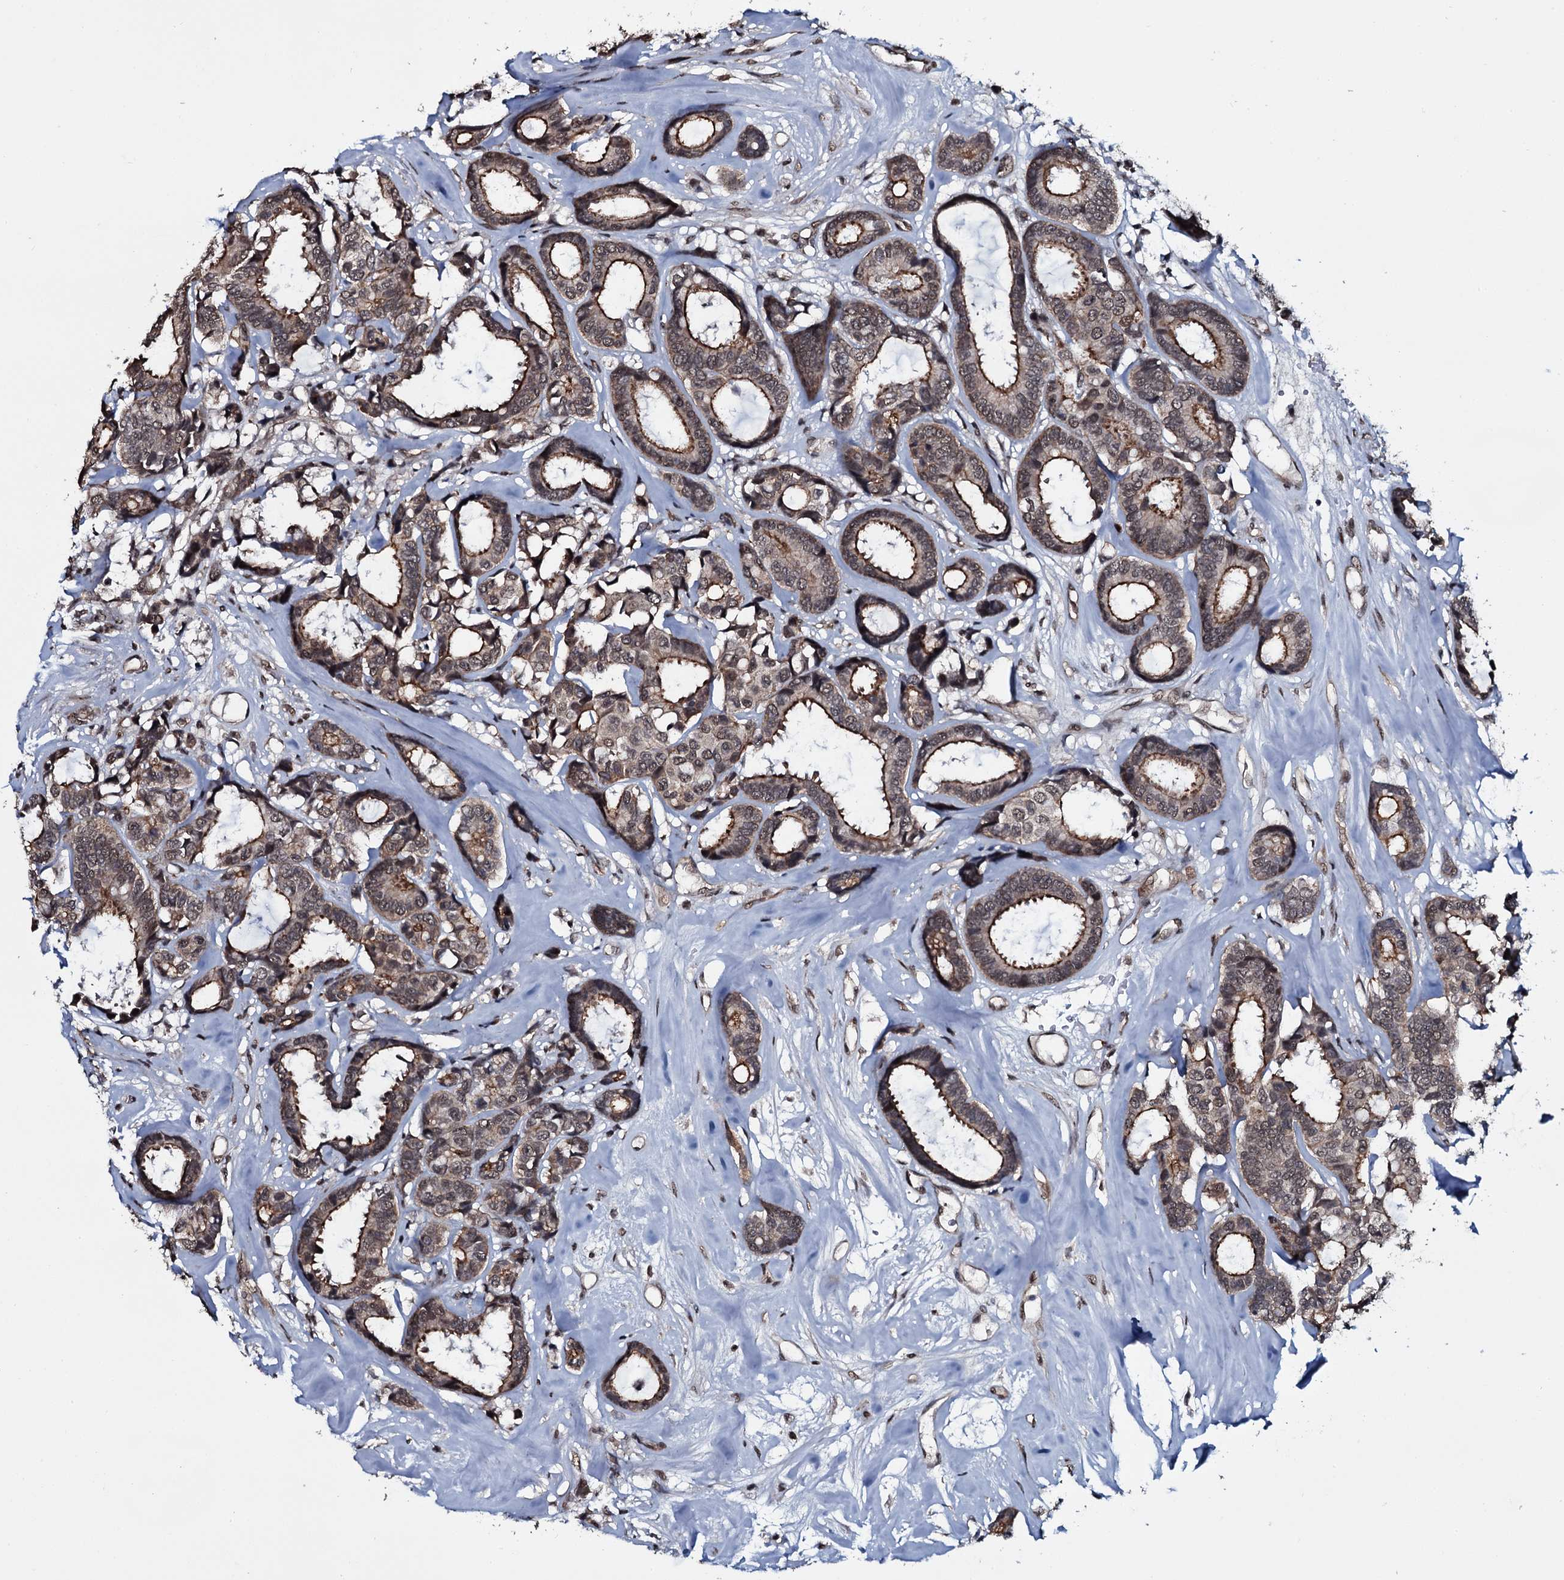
{"staining": {"intensity": "moderate", "quantity": ">75%", "location": "cytoplasmic/membranous,nuclear"}, "tissue": "breast cancer", "cell_type": "Tumor cells", "image_type": "cancer", "snomed": [{"axis": "morphology", "description": "Duct carcinoma"}, {"axis": "topography", "description": "Breast"}], "caption": "High-magnification brightfield microscopy of breast cancer stained with DAB (brown) and counterstained with hematoxylin (blue). tumor cells exhibit moderate cytoplasmic/membranous and nuclear expression is present in approximately>75% of cells. Nuclei are stained in blue.", "gene": "SH2D4B", "patient": {"sex": "female", "age": 87}}